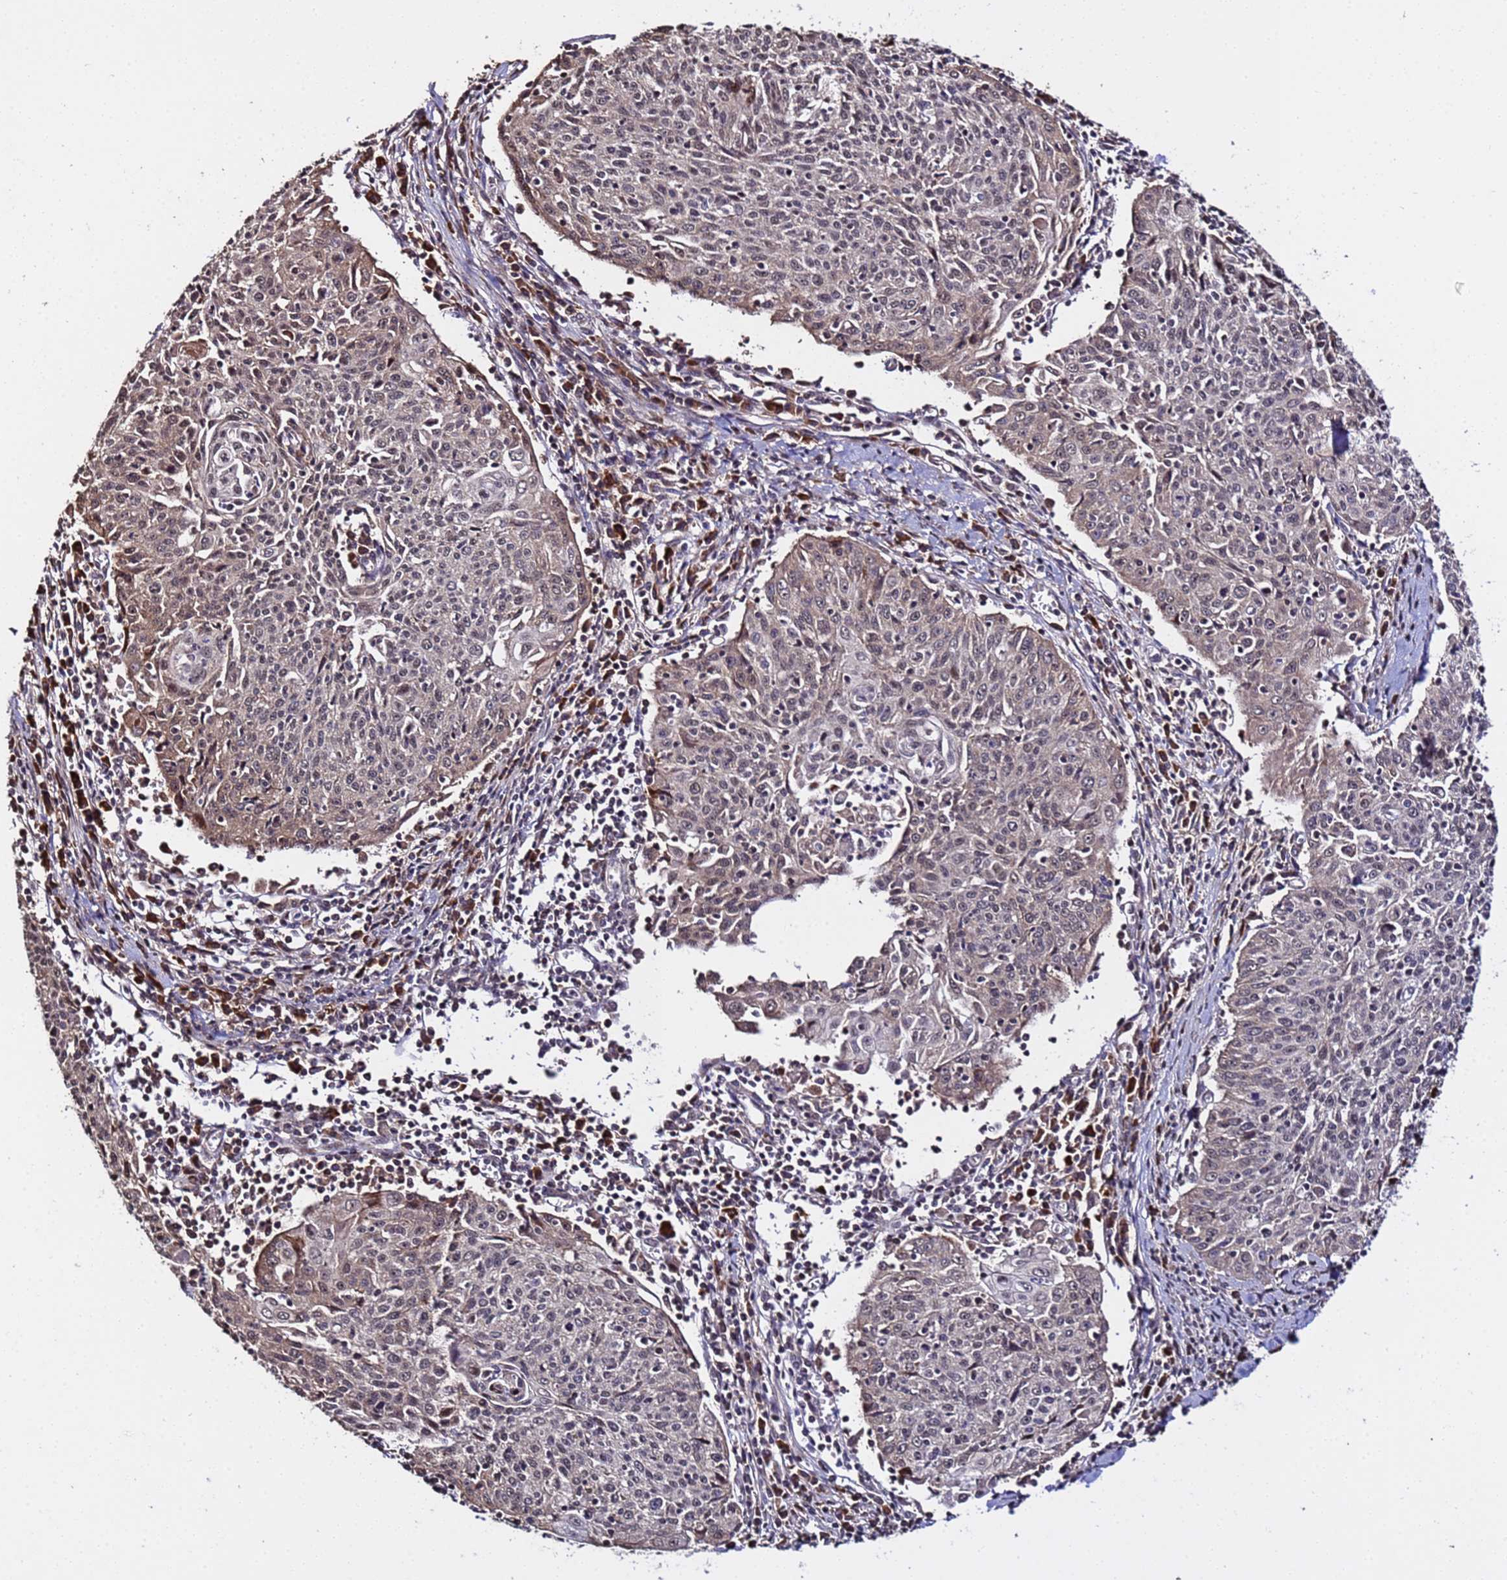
{"staining": {"intensity": "weak", "quantity": "<25%", "location": "cytoplasmic/membranous"}, "tissue": "cervical cancer", "cell_type": "Tumor cells", "image_type": "cancer", "snomed": [{"axis": "morphology", "description": "Squamous cell carcinoma, NOS"}, {"axis": "topography", "description": "Cervix"}], "caption": "IHC of human cervical cancer demonstrates no positivity in tumor cells.", "gene": "WNK4", "patient": {"sex": "female", "age": 48}}